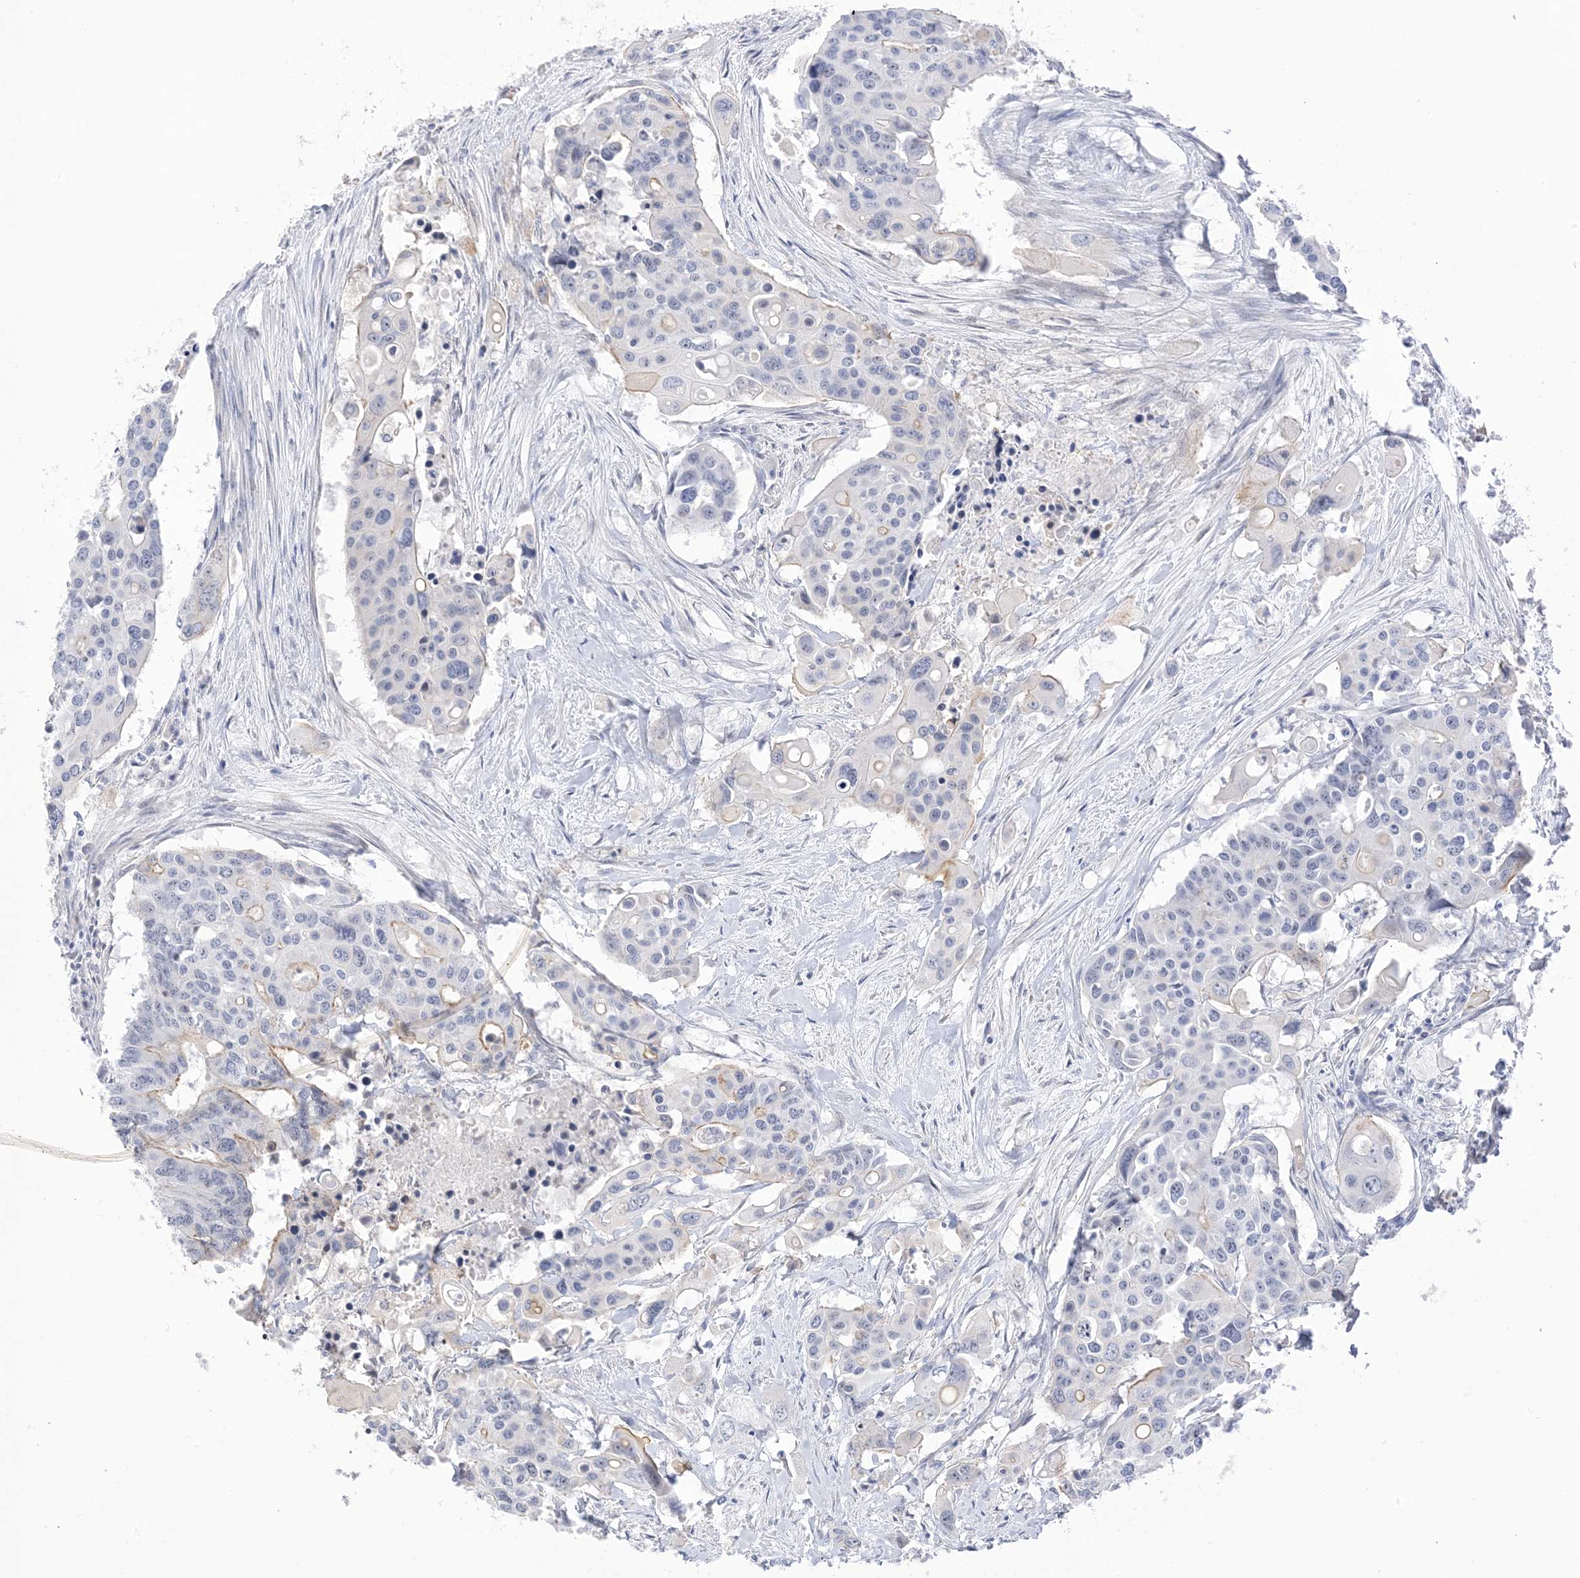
{"staining": {"intensity": "negative", "quantity": "none", "location": "none"}, "tissue": "colorectal cancer", "cell_type": "Tumor cells", "image_type": "cancer", "snomed": [{"axis": "morphology", "description": "Adenocarcinoma, NOS"}, {"axis": "topography", "description": "Colon"}], "caption": "Tumor cells are negative for protein expression in human adenocarcinoma (colorectal).", "gene": "IL36B", "patient": {"sex": "male", "age": 77}}